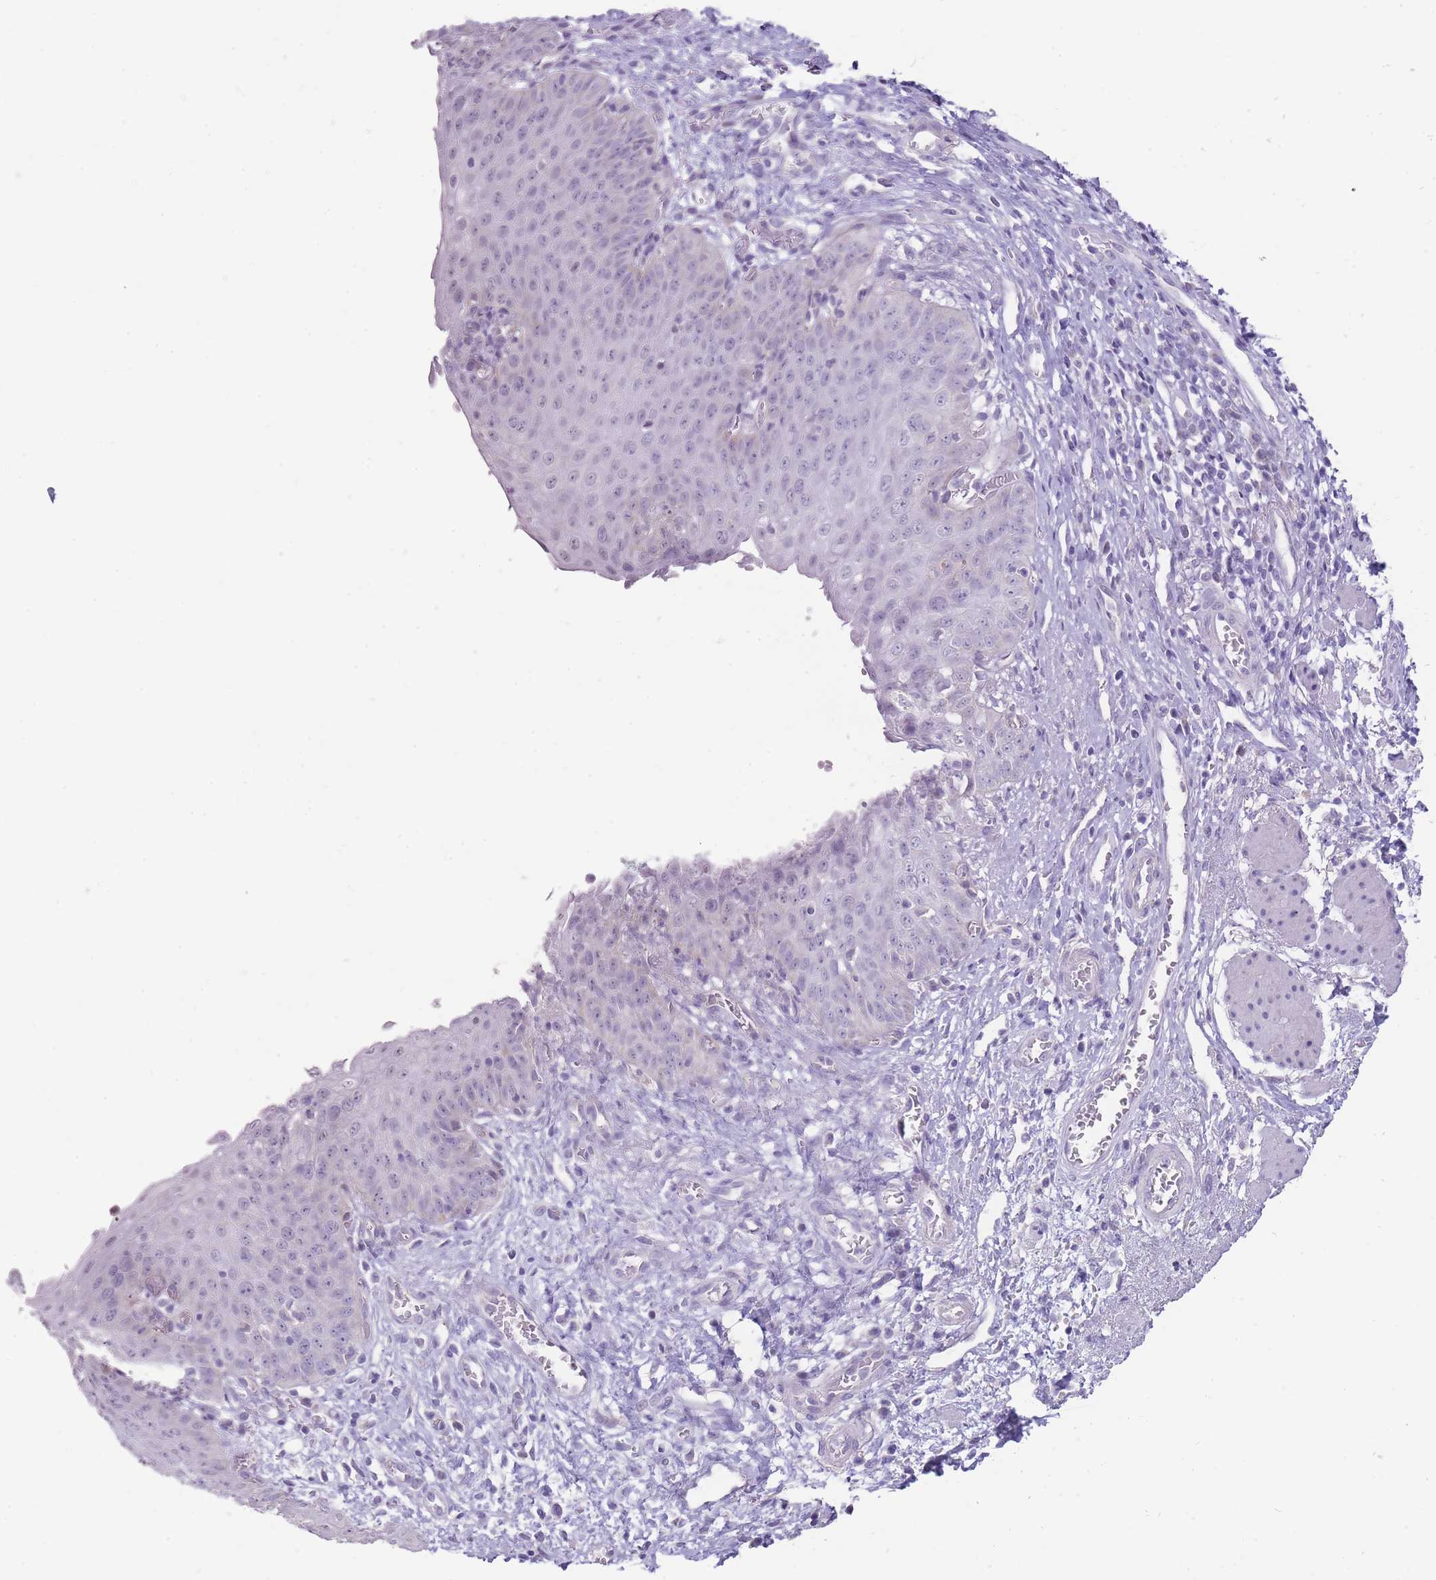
{"staining": {"intensity": "negative", "quantity": "none", "location": "none"}, "tissue": "esophagus", "cell_type": "Squamous epithelial cells", "image_type": "normal", "snomed": [{"axis": "morphology", "description": "Normal tissue, NOS"}, {"axis": "topography", "description": "Esophagus"}], "caption": "Immunohistochemical staining of benign human esophagus shows no significant positivity in squamous epithelial cells. (Brightfield microscopy of DAB IHC at high magnification).", "gene": "ERICH4", "patient": {"sex": "male", "age": 71}}